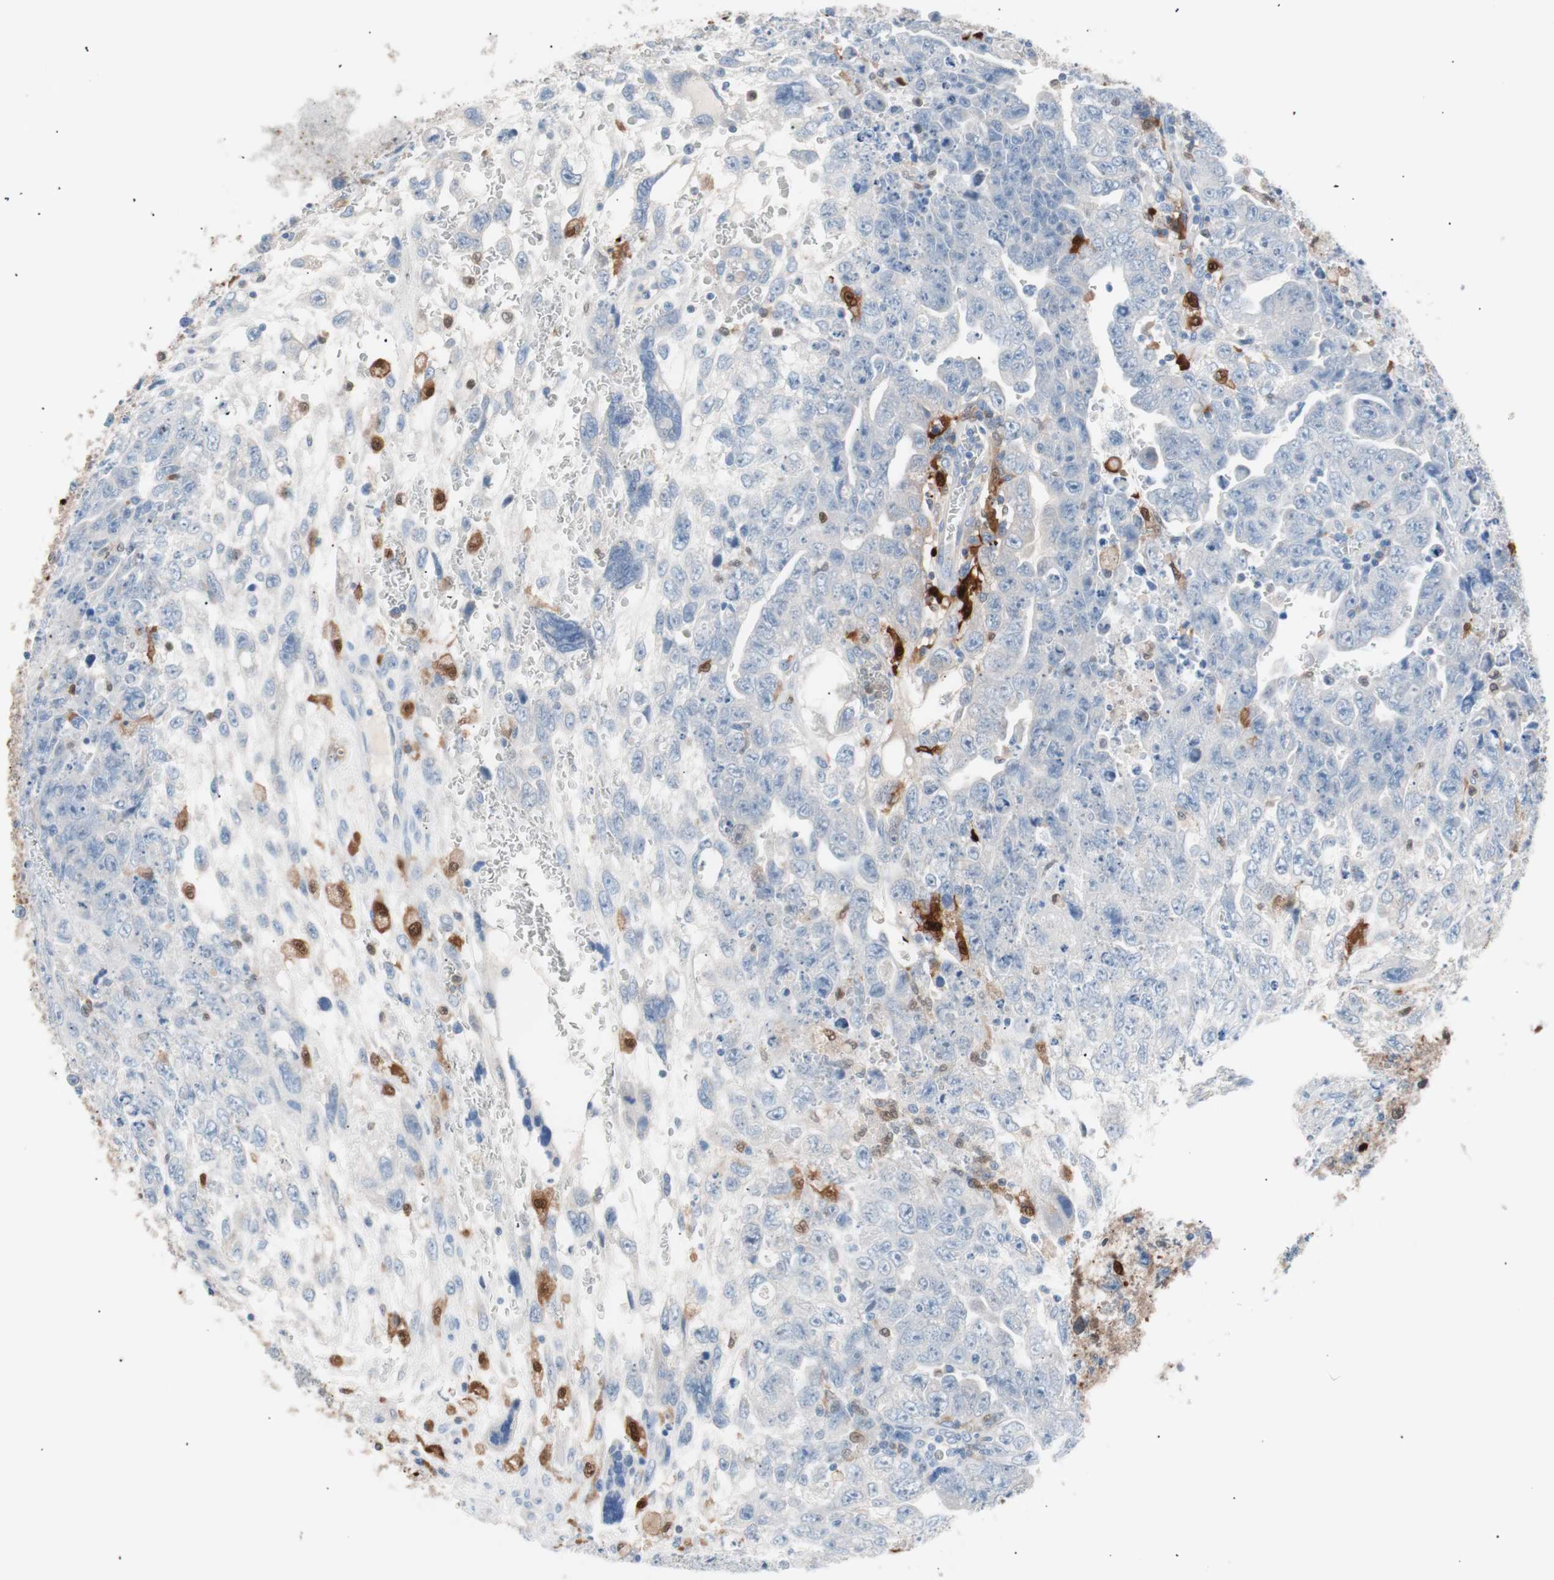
{"staining": {"intensity": "negative", "quantity": "none", "location": "none"}, "tissue": "testis cancer", "cell_type": "Tumor cells", "image_type": "cancer", "snomed": [{"axis": "morphology", "description": "Carcinoma, Embryonal, NOS"}, {"axis": "topography", "description": "Testis"}], "caption": "This histopathology image is of testis embryonal carcinoma stained with IHC to label a protein in brown with the nuclei are counter-stained blue. There is no expression in tumor cells.", "gene": "IL18", "patient": {"sex": "male", "age": 28}}